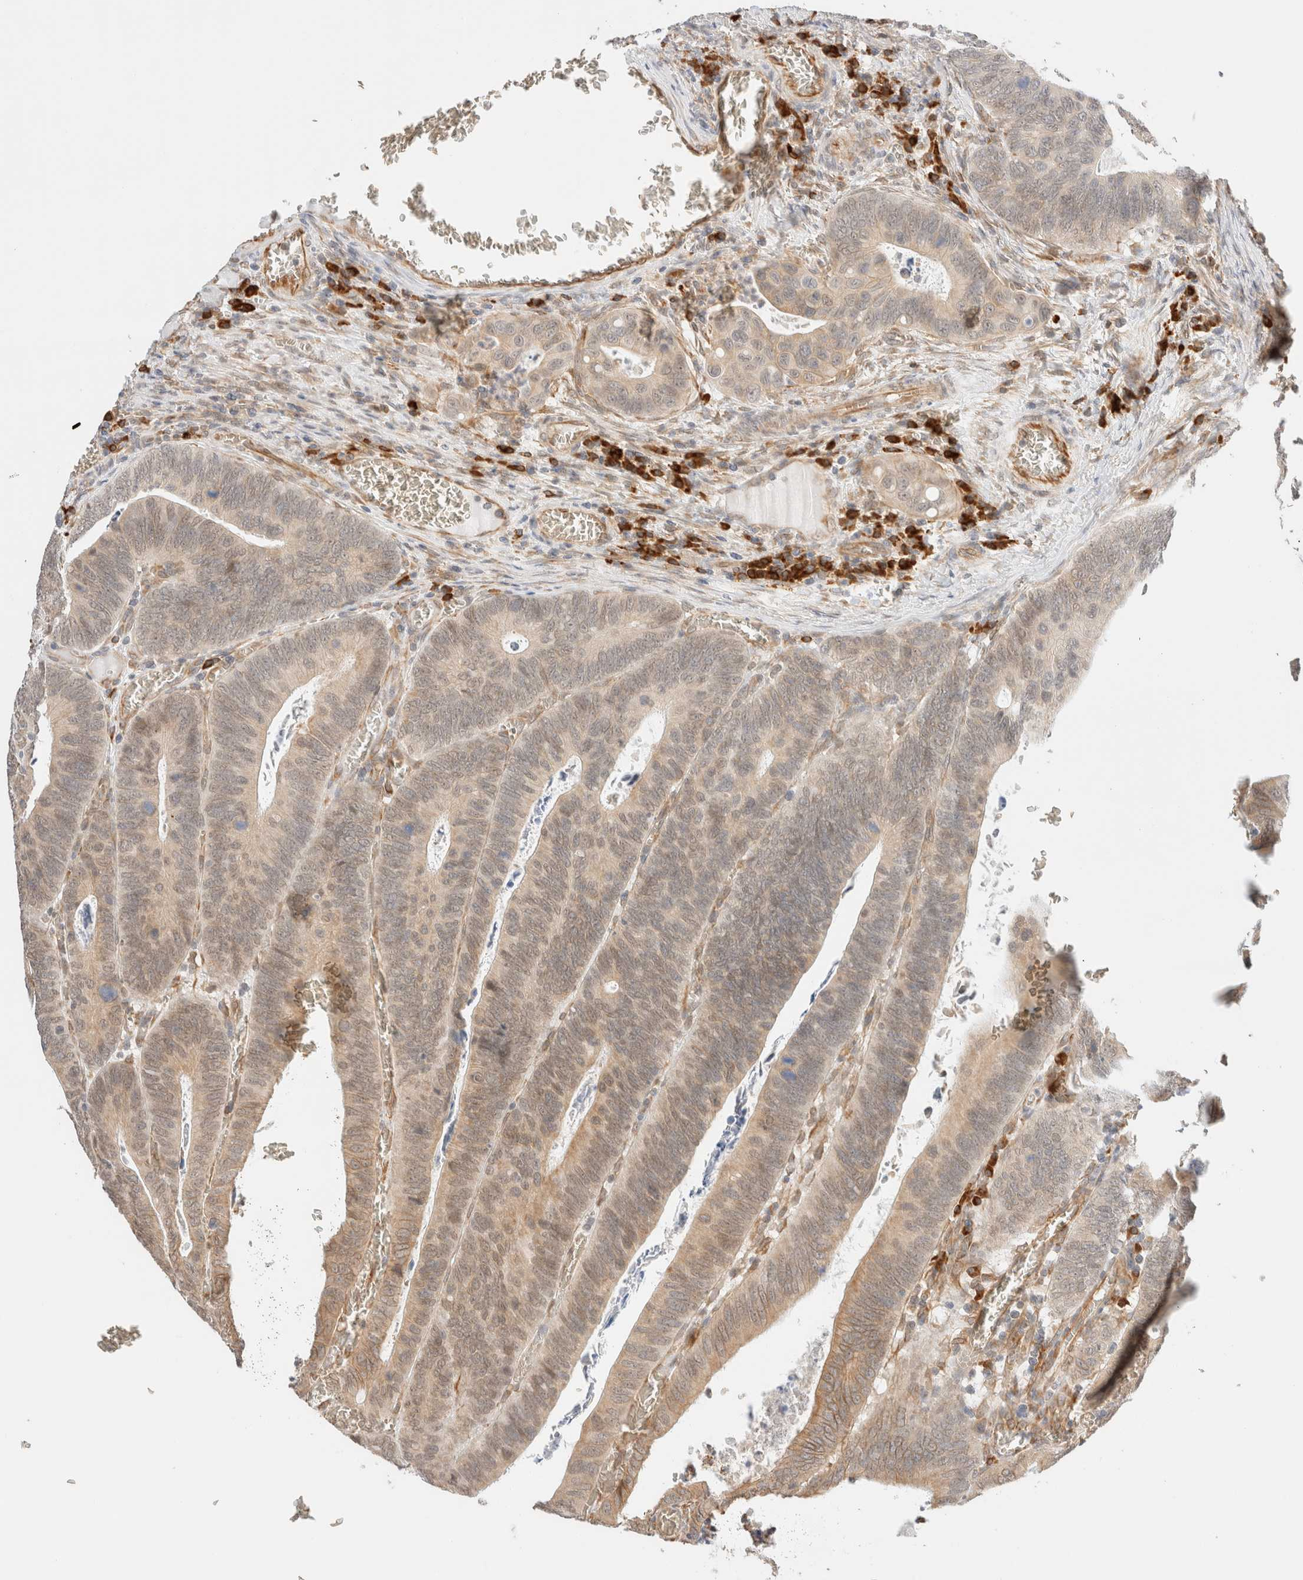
{"staining": {"intensity": "weak", "quantity": "25%-75%", "location": "cytoplasmic/membranous,nuclear"}, "tissue": "colorectal cancer", "cell_type": "Tumor cells", "image_type": "cancer", "snomed": [{"axis": "morphology", "description": "Inflammation, NOS"}, {"axis": "morphology", "description": "Adenocarcinoma, NOS"}, {"axis": "topography", "description": "Colon"}], "caption": "High-power microscopy captured an IHC image of colorectal cancer, revealing weak cytoplasmic/membranous and nuclear staining in approximately 25%-75% of tumor cells.", "gene": "SYVN1", "patient": {"sex": "male", "age": 72}}